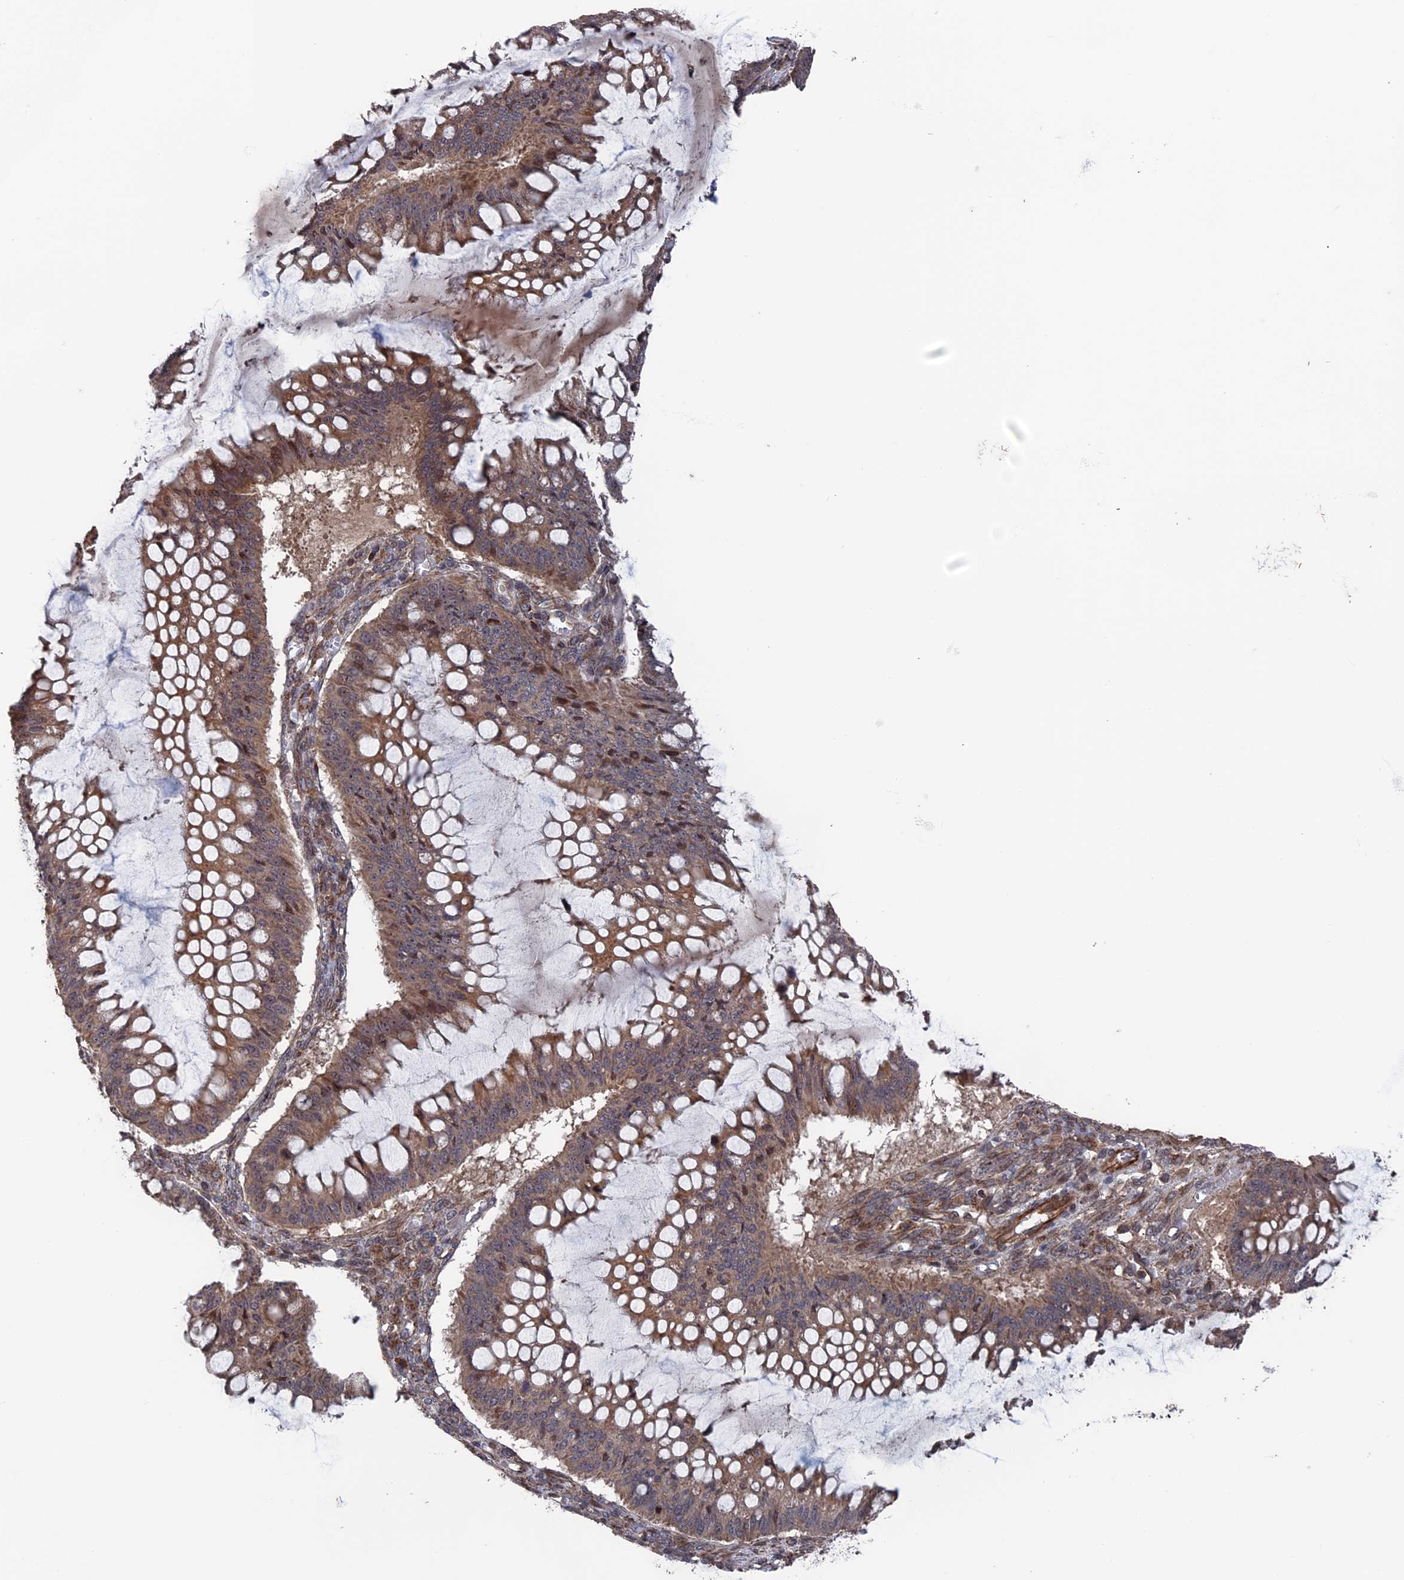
{"staining": {"intensity": "moderate", "quantity": ">75%", "location": "cytoplasmic/membranous,nuclear"}, "tissue": "ovarian cancer", "cell_type": "Tumor cells", "image_type": "cancer", "snomed": [{"axis": "morphology", "description": "Cystadenocarcinoma, mucinous, NOS"}, {"axis": "topography", "description": "Ovary"}], "caption": "Tumor cells demonstrate moderate cytoplasmic/membranous and nuclear staining in about >75% of cells in ovarian mucinous cystadenocarcinoma.", "gene": "PLA2G15", "patient": {"sex": "female", "age": 73}}